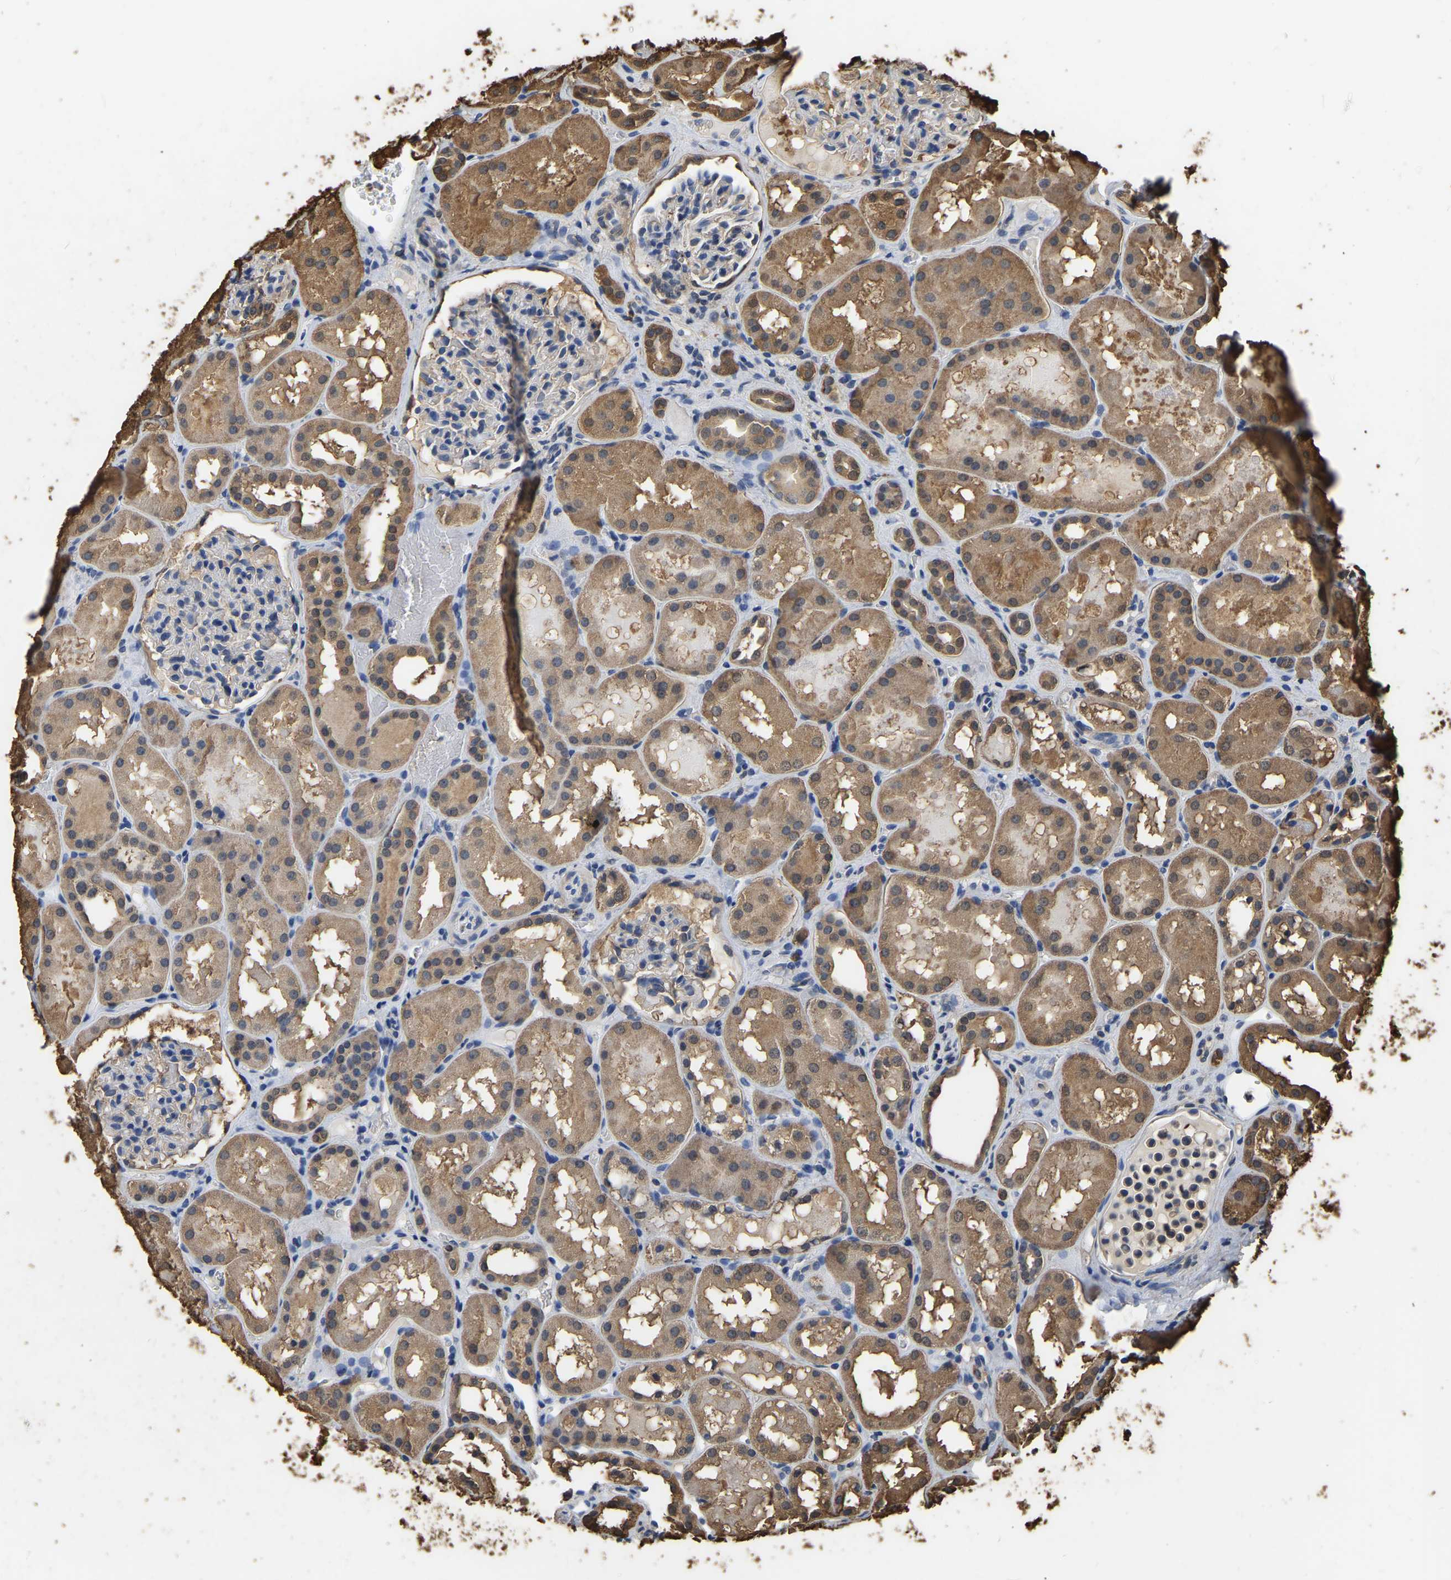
{"staining": {"intensity": "moderate", "quantity": "<25%", "location": "cytoplasmic/membranous"}, "tissue": "kidney", "cell_type": "Cells in glomeruli", "image_type": "normal", "snomed": [{"axis": "morphology", "description": "Normal tissue, NOS"}, {"axis": "topography", "description": "Kidney"}, {"axis": "topography", "description": "Urinary bladder"}], "caption": "Human kidney stained with a protein marker demonstrates moderate staining in cells in glomeruli.", "gene": "LDHB", "patient": {"sex": "male", "age": 16}}